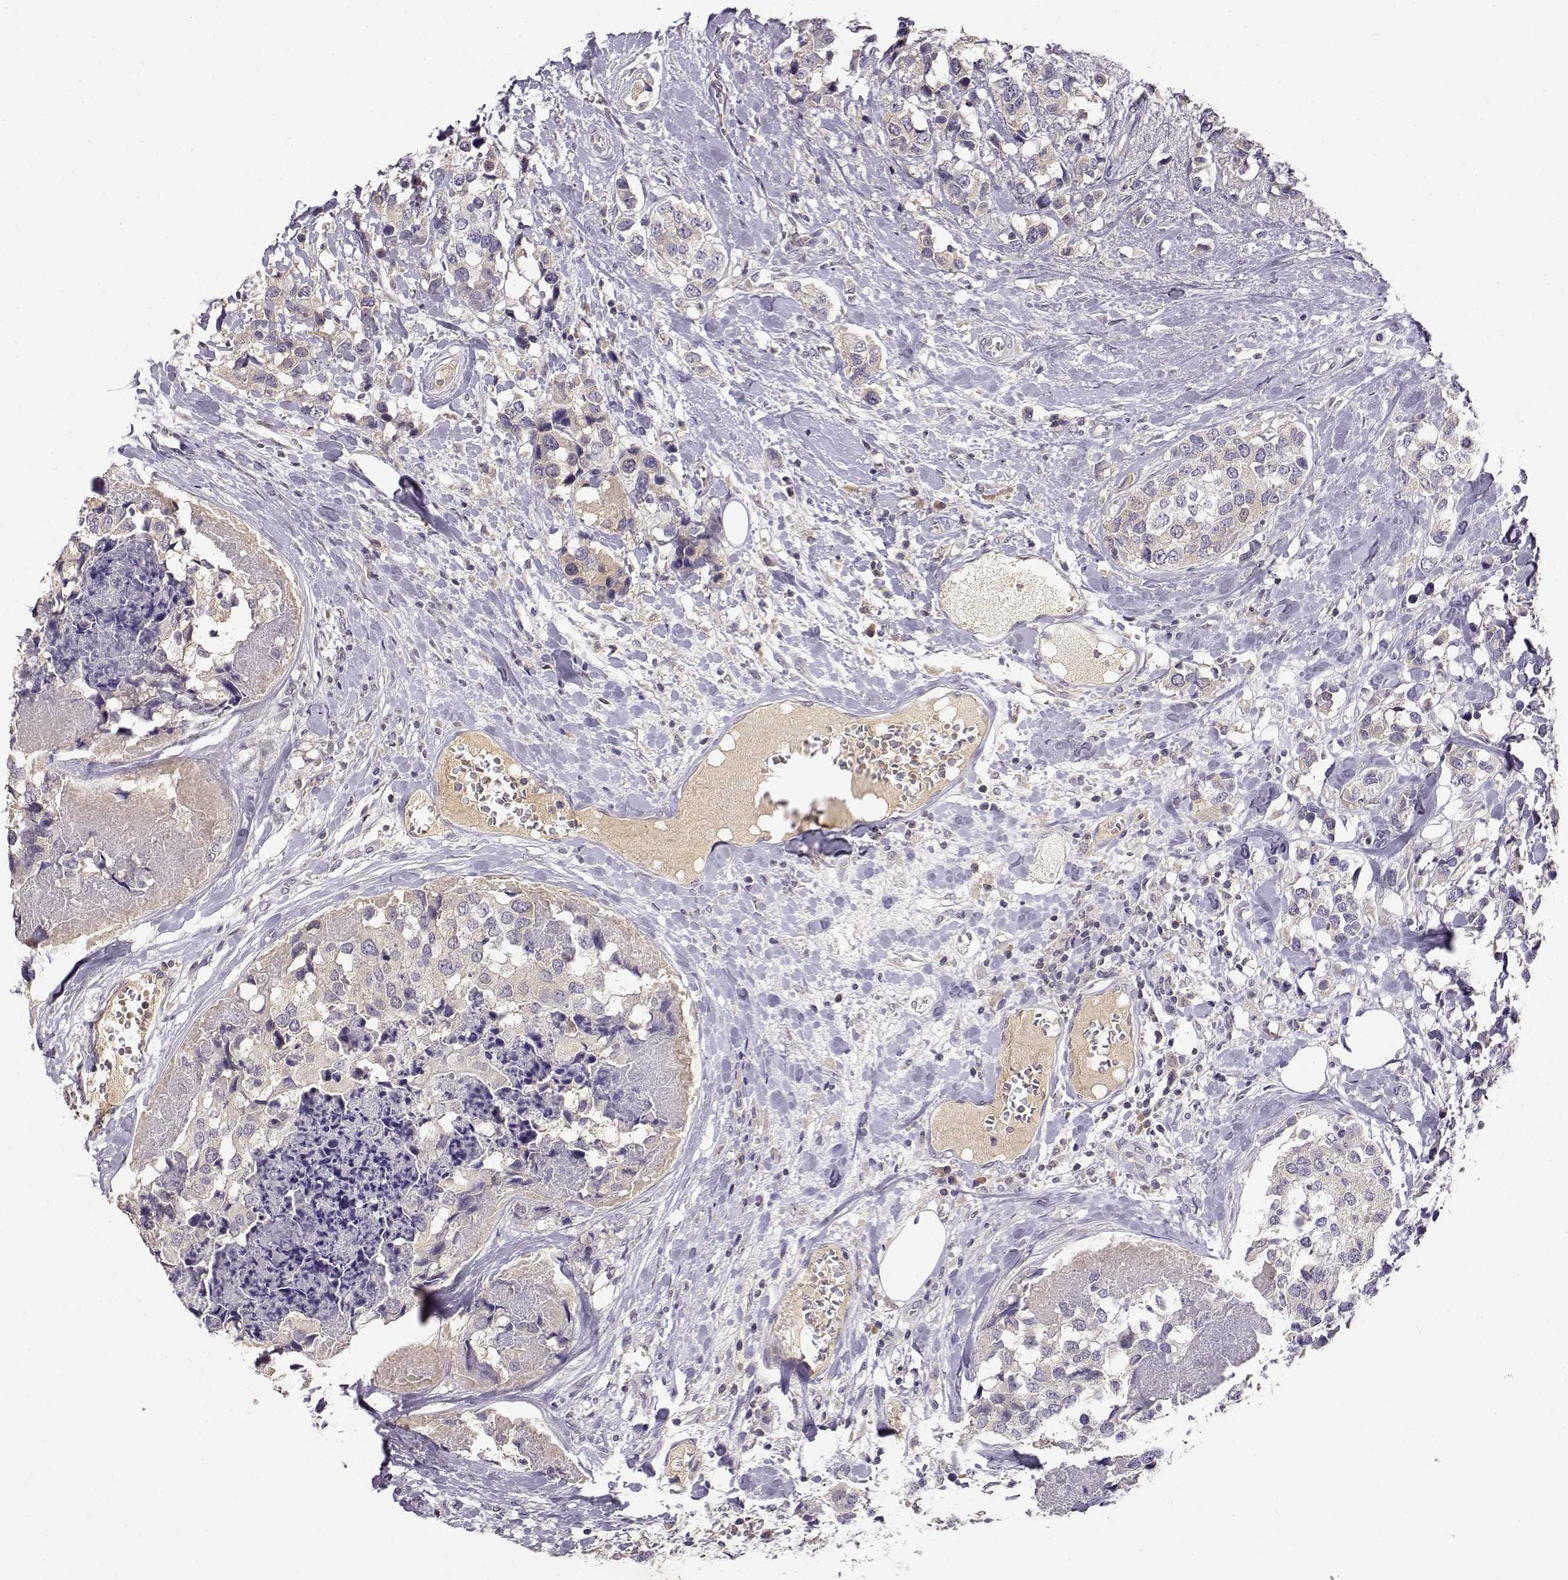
{"staining": {"intensity": "negative", "quantity": "none", "location": "none"}, "tissue": "breast cancer", "cell_type": "Tumor cells", "image_type": "cancer", "snomed": [{"axis": "morphology", "description": "Lobular carcinoma"}, {"axis": "topography", "description": "Breast"}], "caption": "High magnification brightfield microscopy of breast lobular carcinoma stained with DAB (3,3'-diaminobenzidine) (brown) and counterstained with hematoxylin (blue): tumor cells show no significant expression. (Stains: DAB (3,3'-diaminobenzidine) immunohistochemistry with hematoxylin counter stain, Microscopy: brightfield microscopy at high magnification).", "gene": "TACR1", "patient": {"sex": "female", "age": 59}}